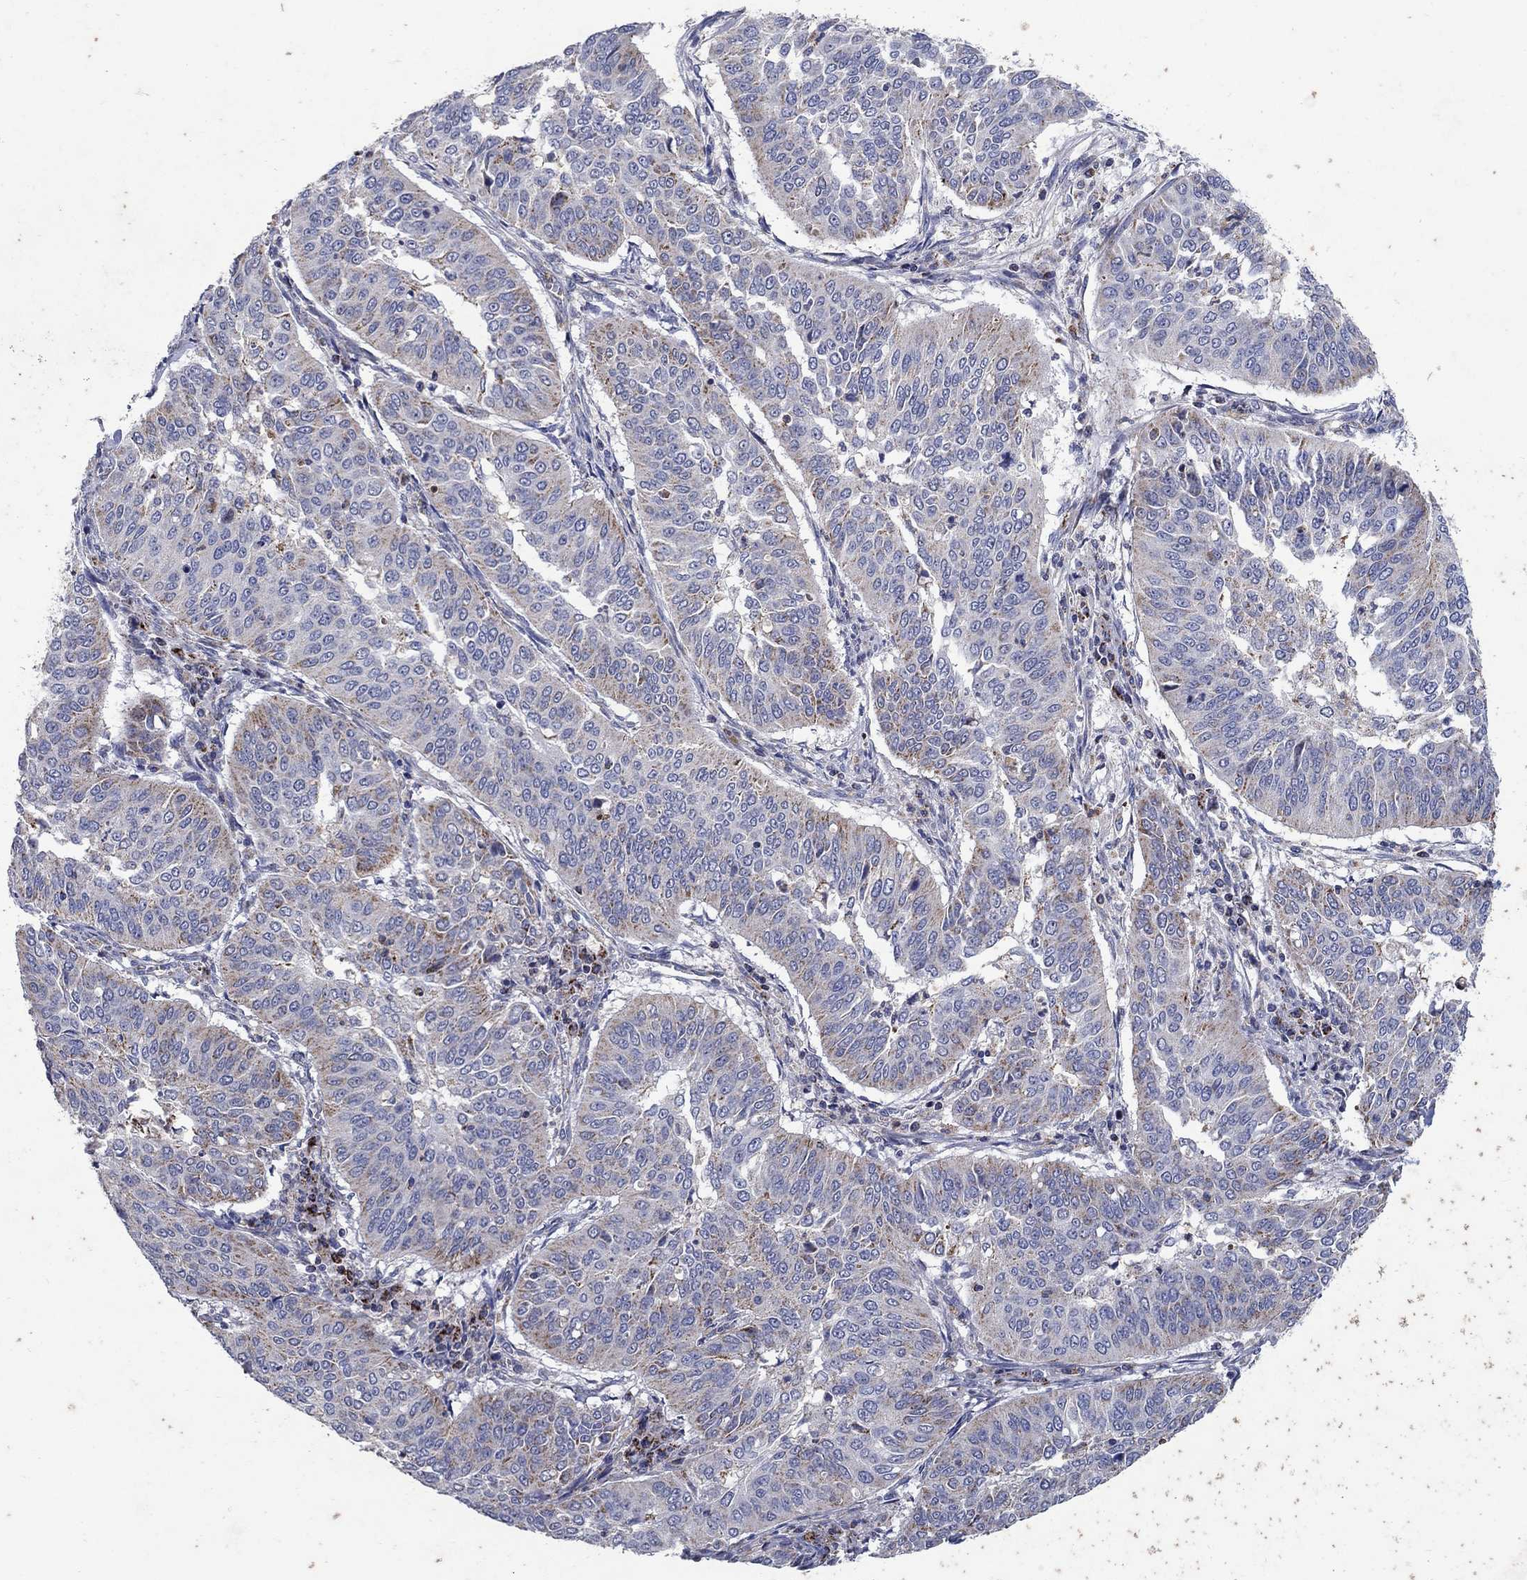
{"staining": {"intensity": "moderate", "quantity": "25%-75%", "location": "cytoplasmic/membranous"}, "tissue": "cervical cancer", "cell_type": "Tumor cells", "image_type": "cancer", "snomed": [{"axis": "morphology", "description": "Normal tissue, NOS"}, {"axis": "morphology", "description": "Squamous cell carcinoma, NOS"}, {"axis": "topography", "description": "Cervix"}], "caption": "DAB immunohistochemical staining of human cervical cancer (squamous cell carcinoma) demonstrates moderate cytoplasmic/membranous protein positivity in about 25%-75% of tumor cells. (brown staining indicates protein expression, while blue staining denotes nuclei).", "gene": "HMX2", "patient": {"sex": "female", "age": 39}}